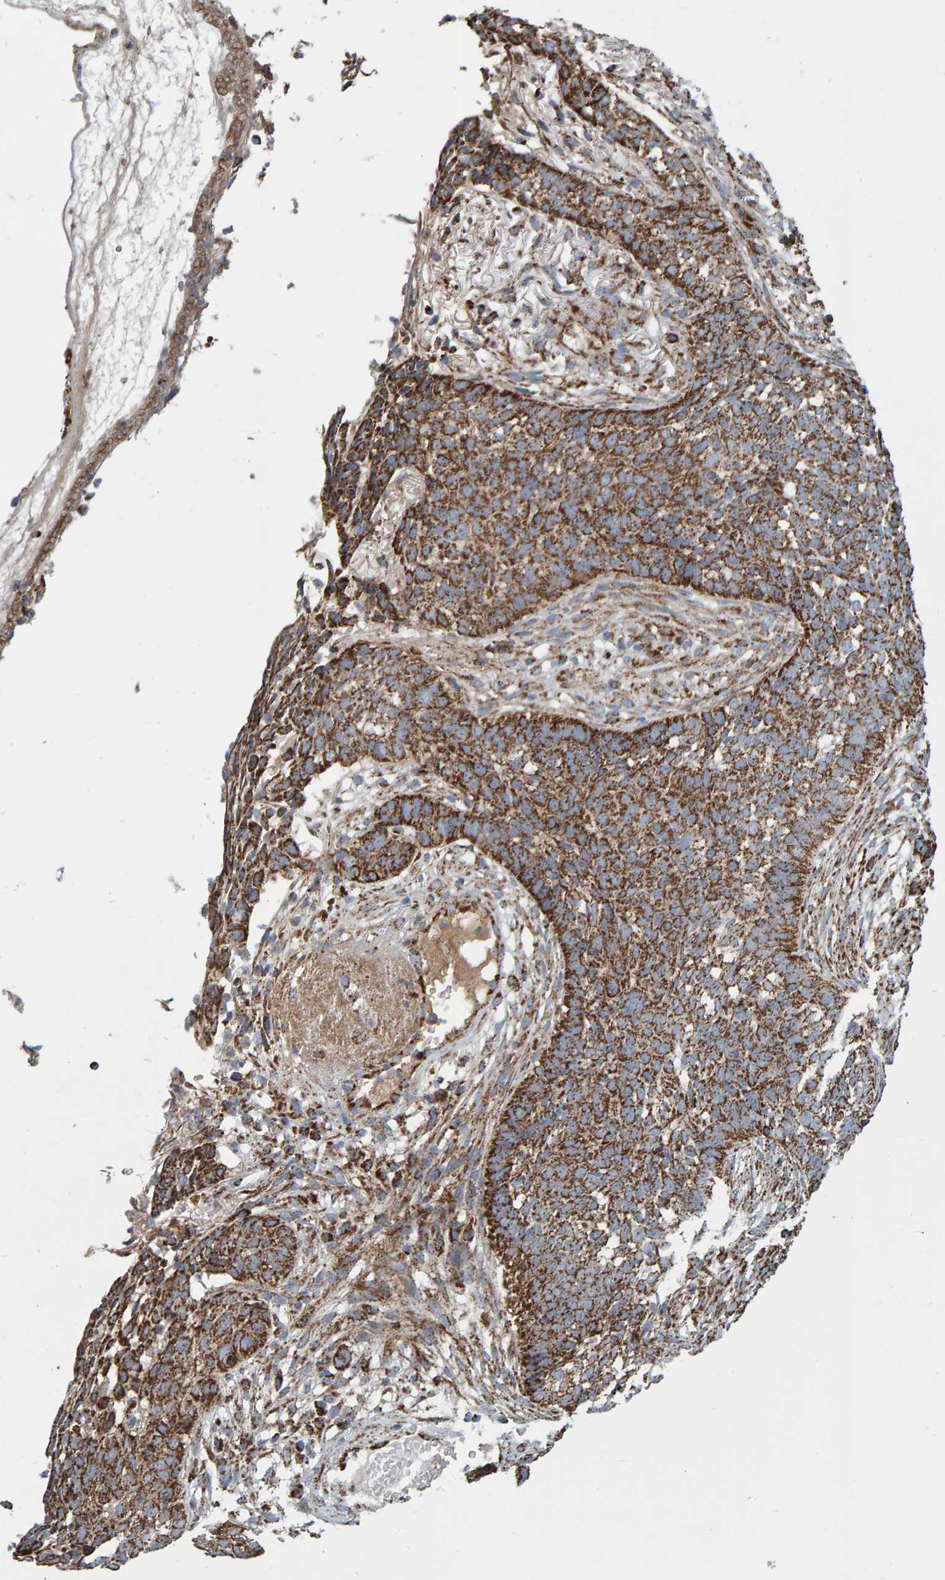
{"staining": {"intensity": "moderate", "quantity": ">75%", "location": "cytoplasmic/membranous"}, "tissue": "skin cancer", "cell_type": "Tumor cells", "image_type": "cancer", "snomed": [{"axis": "morphology", "description": "Basal cell carcinoma"}, {"axis": "topography", "description": "Skin"}], "caption": "Protein expression analysis of skin cancer (basal cell carcinoma) reveals moderate cytoplasmic/membranous positivity in about >75% of tumor cells.", "gene": "MRPL45", "patient": {"sex": "male", "age": 85}}